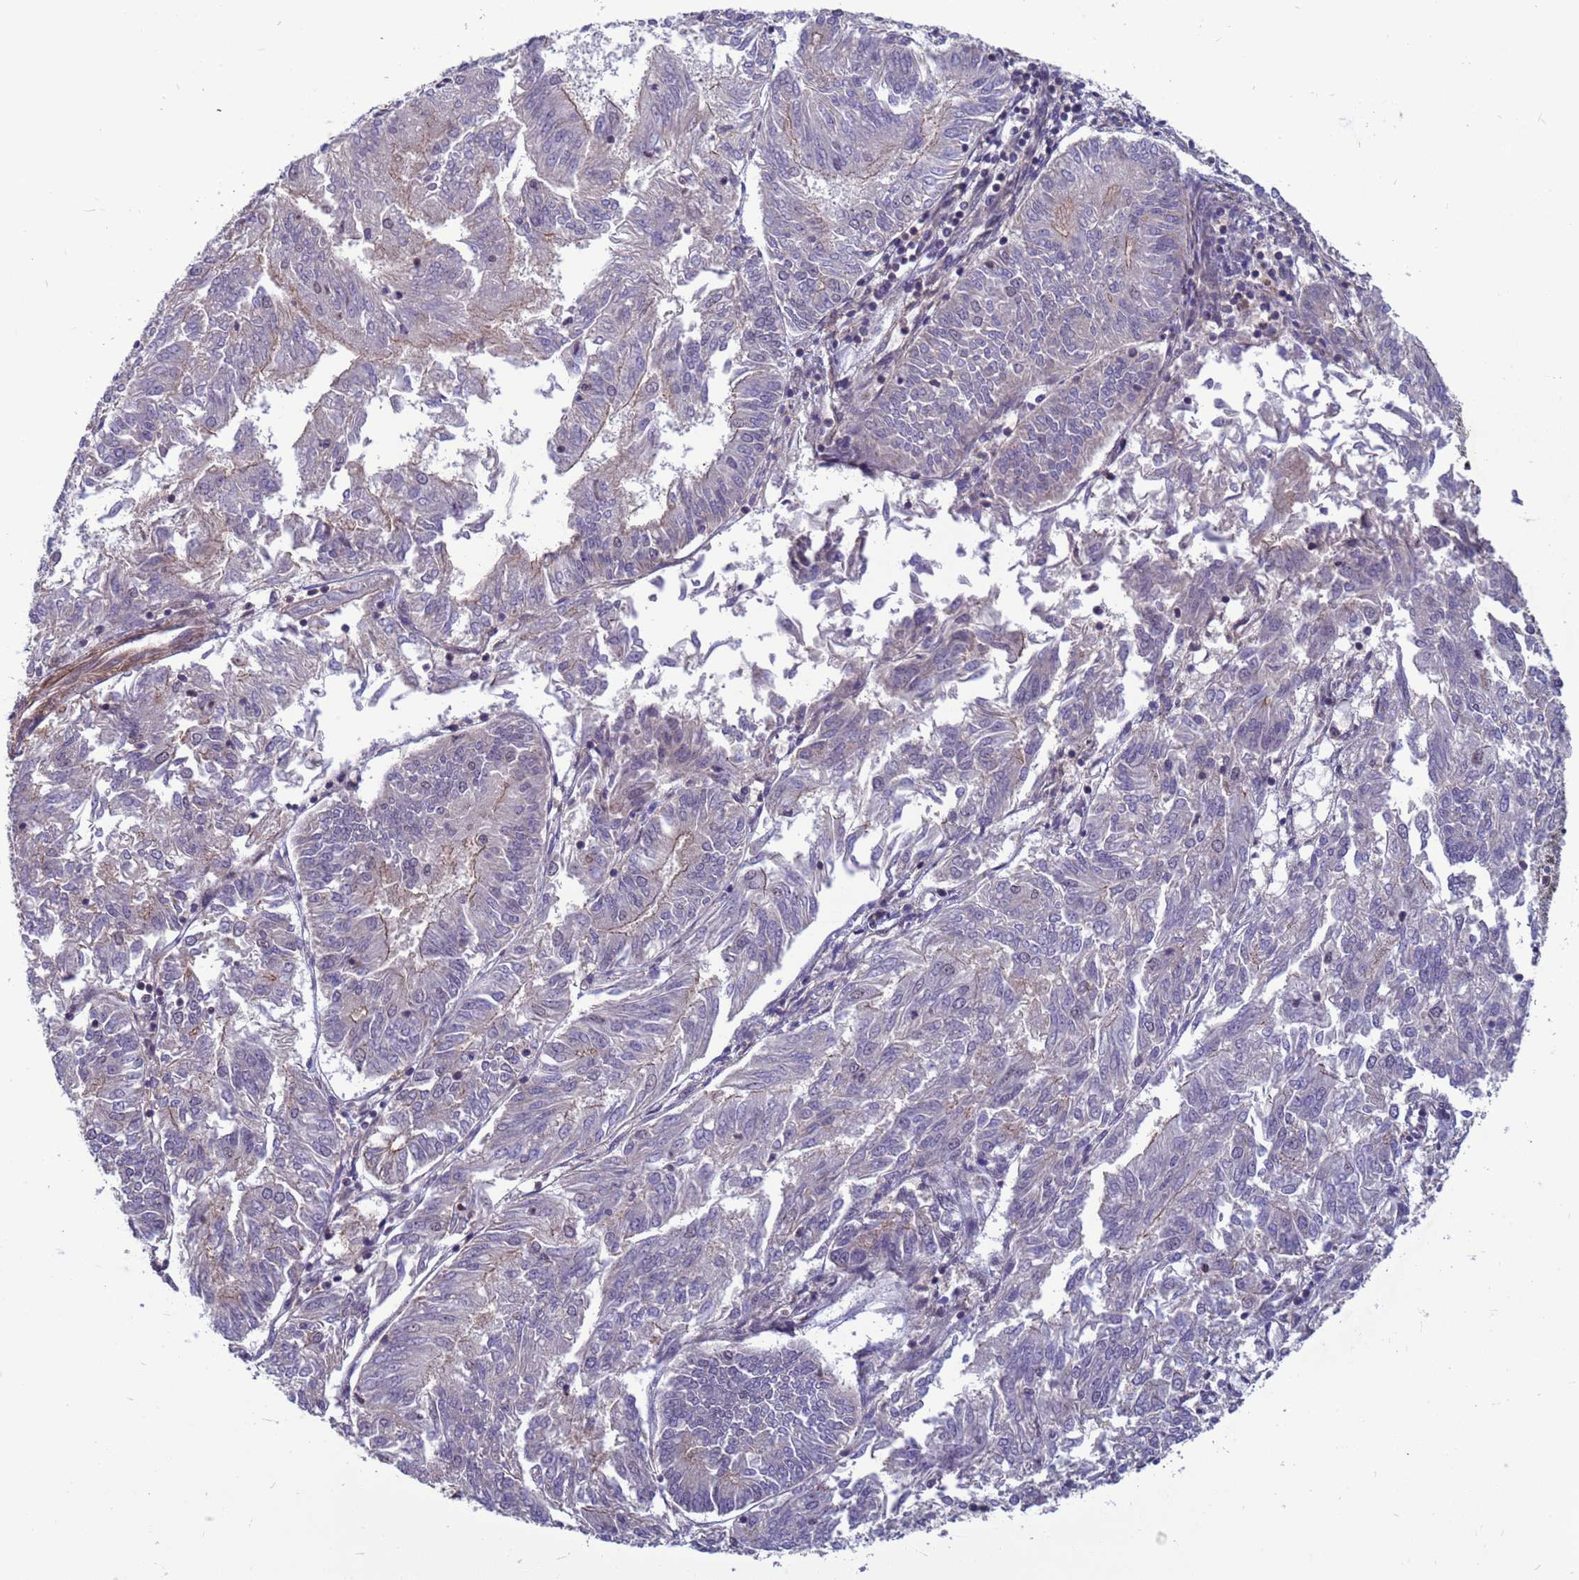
{"staining": {"intensity": "moderate", "quantity": "<25%", "location": "cytoplasmic/membranous"}, "tissue": "endometrial cancer", "cell_type": "Tumor cells", "image_type": "cancer", "snomed": [{"axis": "morphology", "description": "Adenocarcinoma, NOS"}, {"axis": "topography", "description": "Endometrium"}], "caption": "Immunohistochemistry (IHC) micrograph of adenocarcinoma (endometrial) stained for a protein (brown), which demonstrates low levels of moderate cytoplasmic/membranous positivity in about <25% of tumor cells.", "gene": "NSL1", "patient": {"sex": "female", "age": 58}}